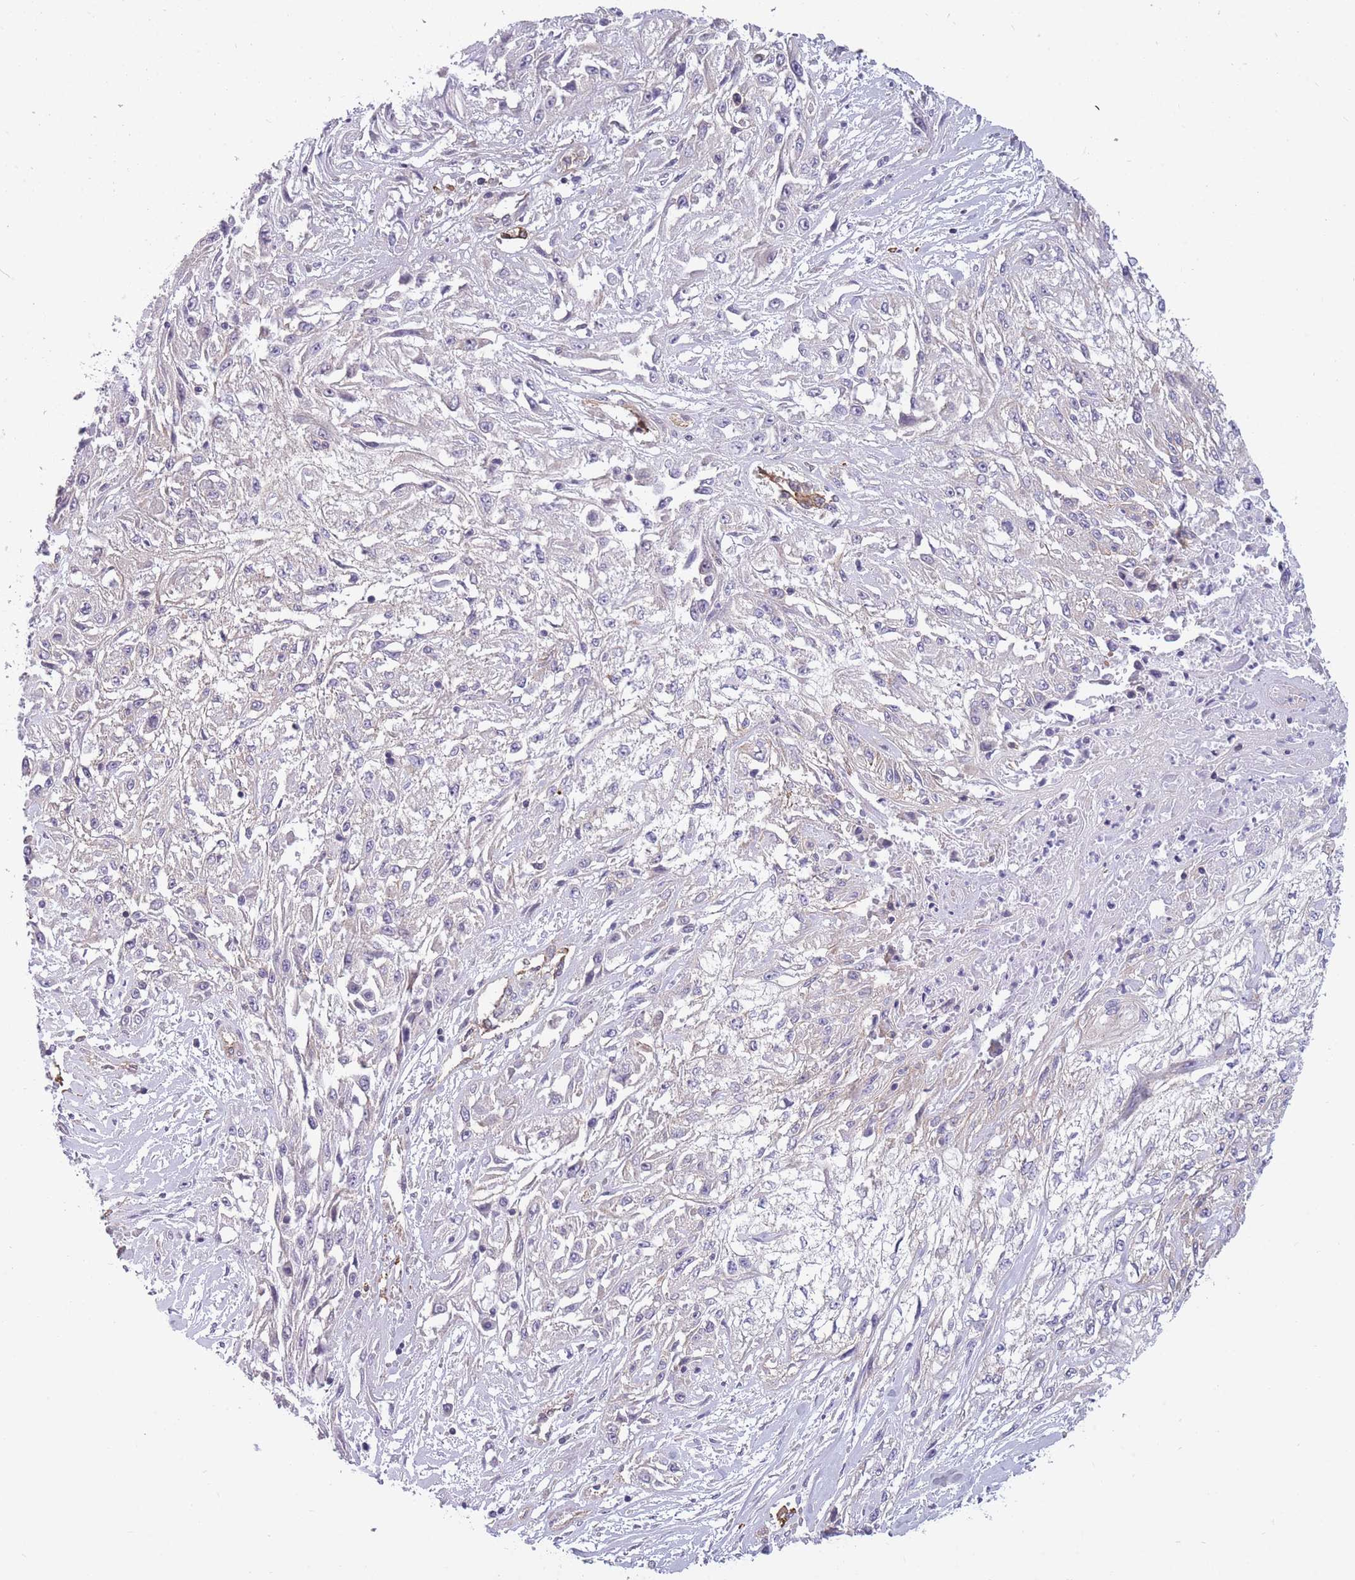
{"staining": {"intensity": "negative", "quantity": "none", "location": "none"}, "tissue": "skin cancer", "cell_type": "Tumor cells", "image_type": "cancer", "snomed": [{"axis": "morphology", "description": "Squamous cell carcinoma, NOS"}, {"axis": "morphology", "description": "Squamous cell carcinoma, metastatic, NOS"}, {"axis": "topography", "description": "Skin"}, {"axis": "topography", "description": "Lymph node"}], "caption": "Skin cancer was stained to show a protein in brown. There is no significant staining in tumor cells.", "gene": "ADD1", "patient": {"sex": "male", "age": 75}}